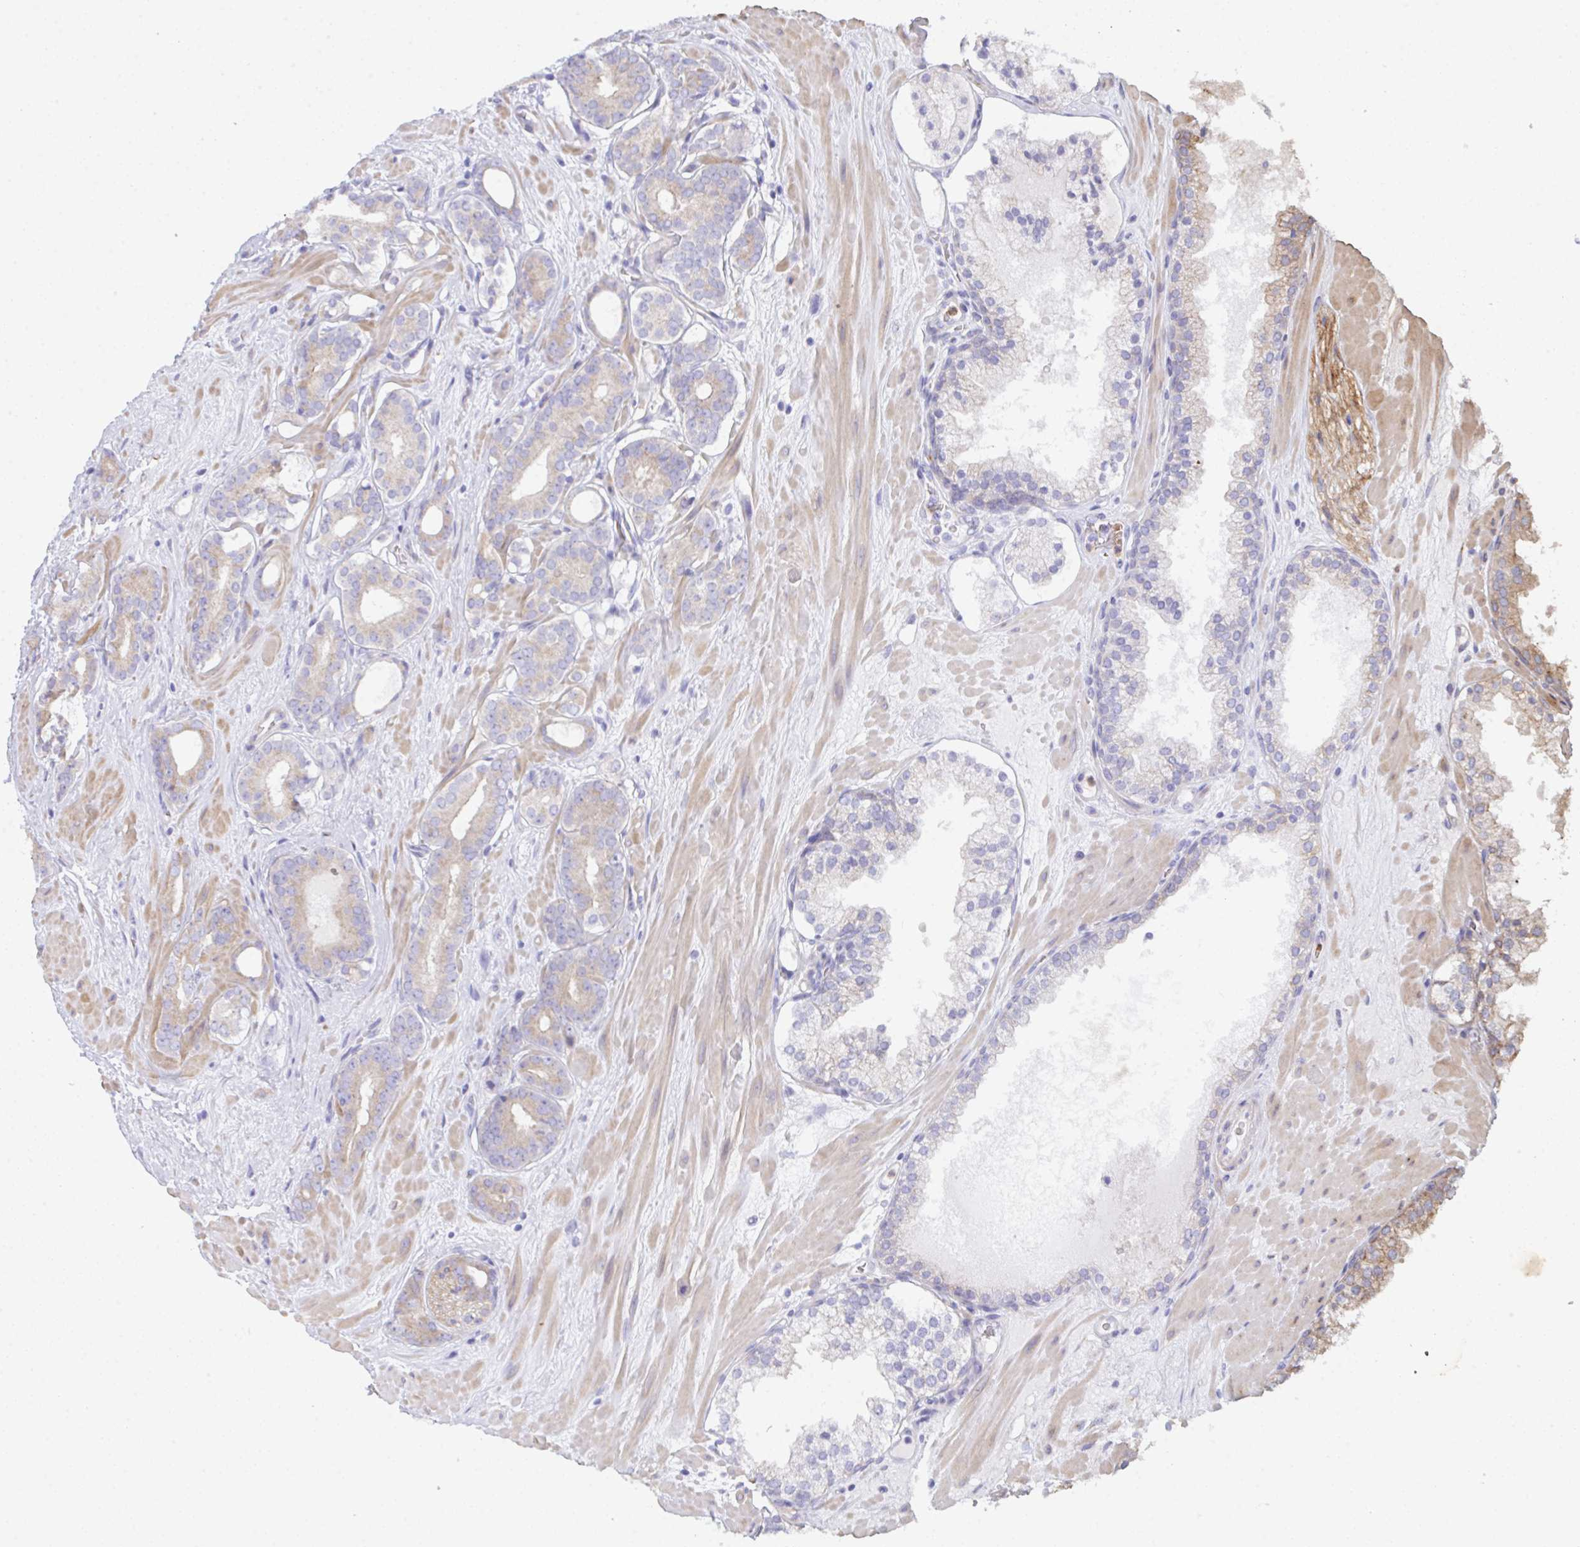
{"staining": {"intensity": "weak", "quantity": "<25%", "location": "cytoplasmic/membranous"}, "tissue": "prostate cancer", "cell_type": "Tumor cells", "image_type": "cancer", "snomed": [{"axis": "morphology", "description": "Adenocarcinoma, High grade"}, {"axis": "topography", "description": "Prostate"}], "caption": "Prostate adenocarcinoma (high-grade) was stained to show a protein in brown. There is no significant positivity in tumor cells.", "gene": "CEP170B", "patient": {"sex": "male", "age": 66}}